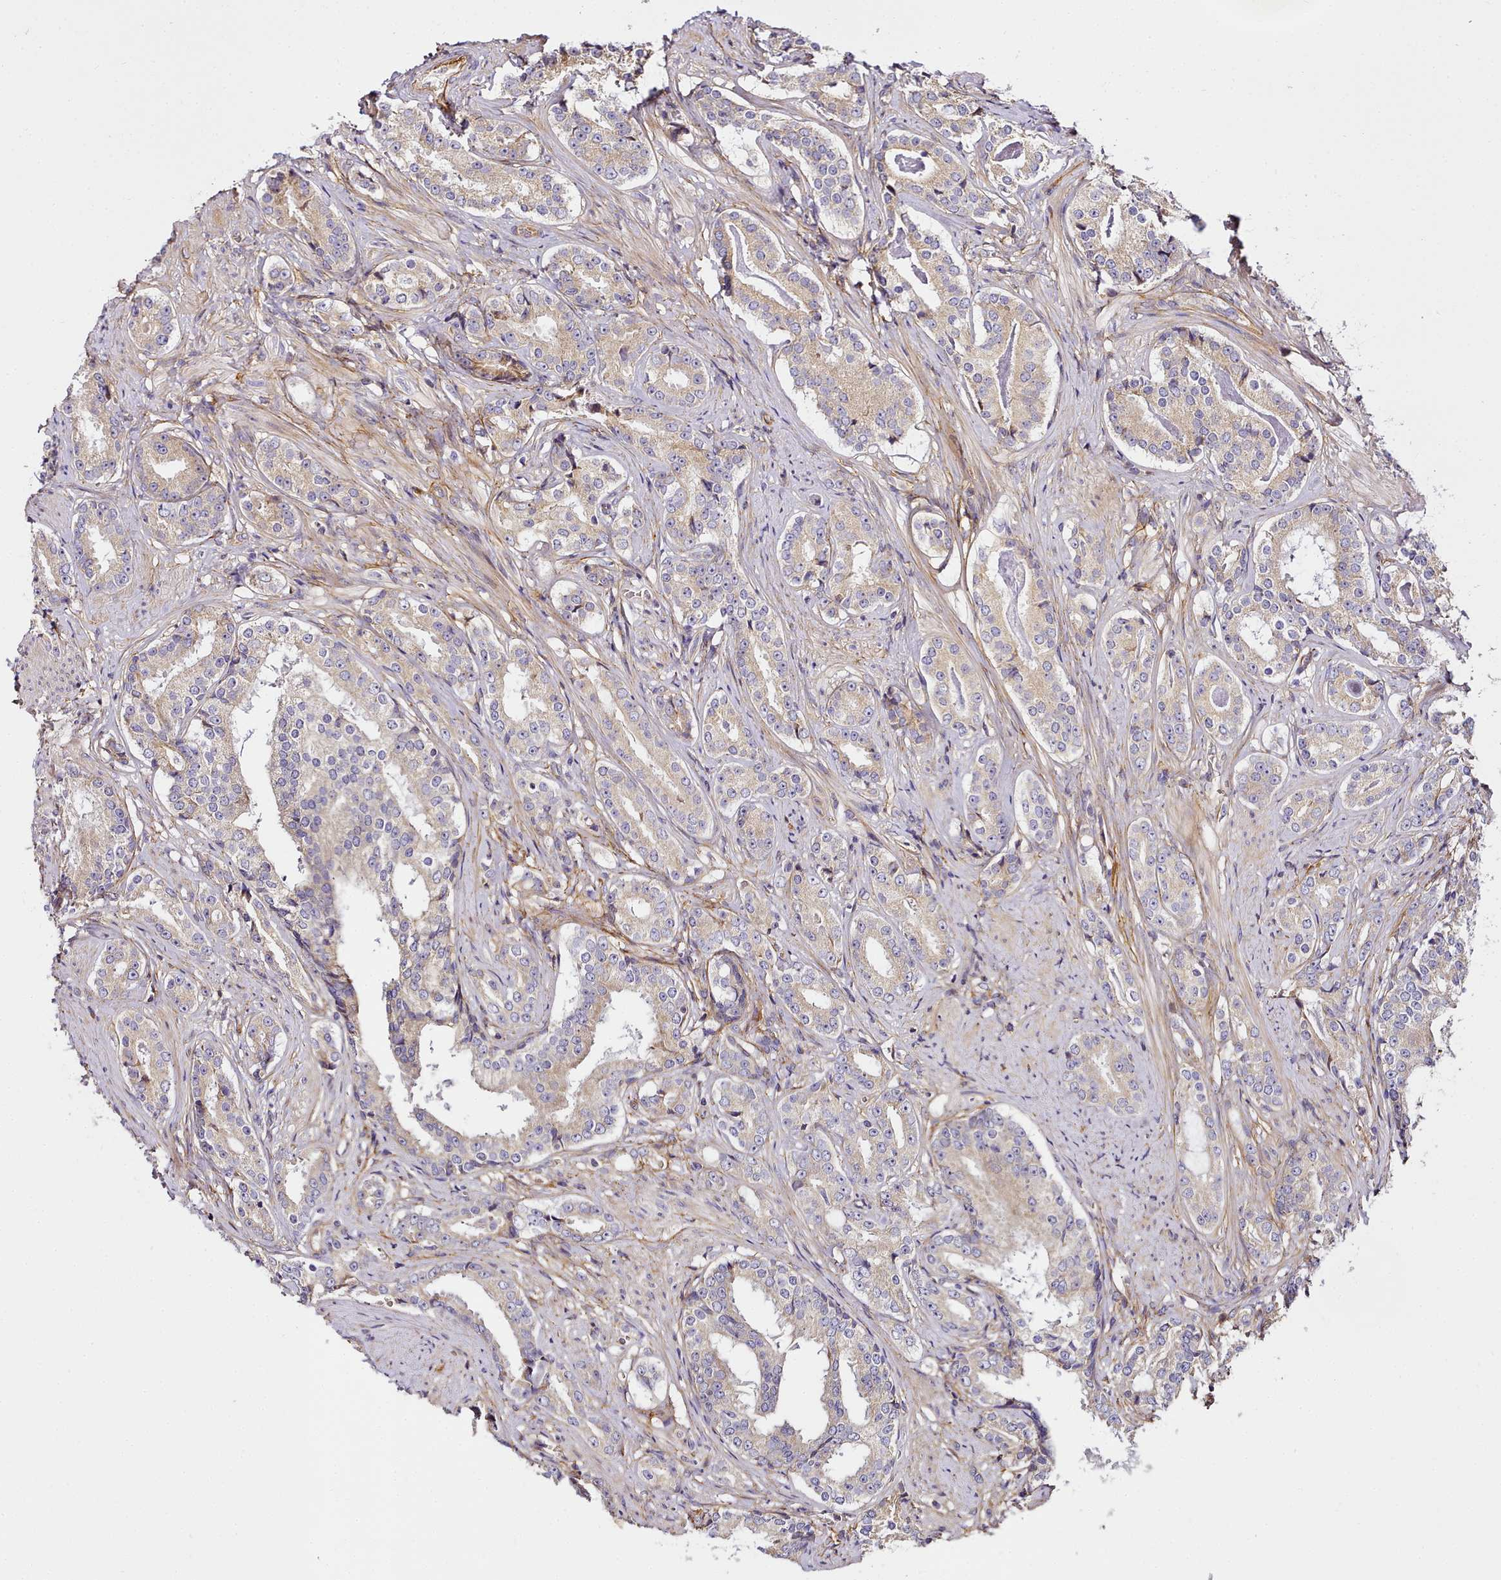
{"staining": {"intensity": "weak", "quantity": "25%-75%", "location": "cytoplasmic/membranous"}, "tissue": "prostate cancer", "cell_type": "Tumor cells", "image_type": "cancer", "snomed": [{"axis": "morphology", "description": "Adenocarcinoma, High grade"}, {"axis": "topography", "description": "Prostate"}], "caption": "IHC photomicrograph of neoplastic tissue: prostate cancer stained using IHC reveals low levels of weak protein expression localized specifically in the cytoplasmic/membranous of tumor cells, appearing as a cytoplasmic/membranous brown color.", "gene": "NBPF1", "patient": {"sex": "male", "age": 58}}